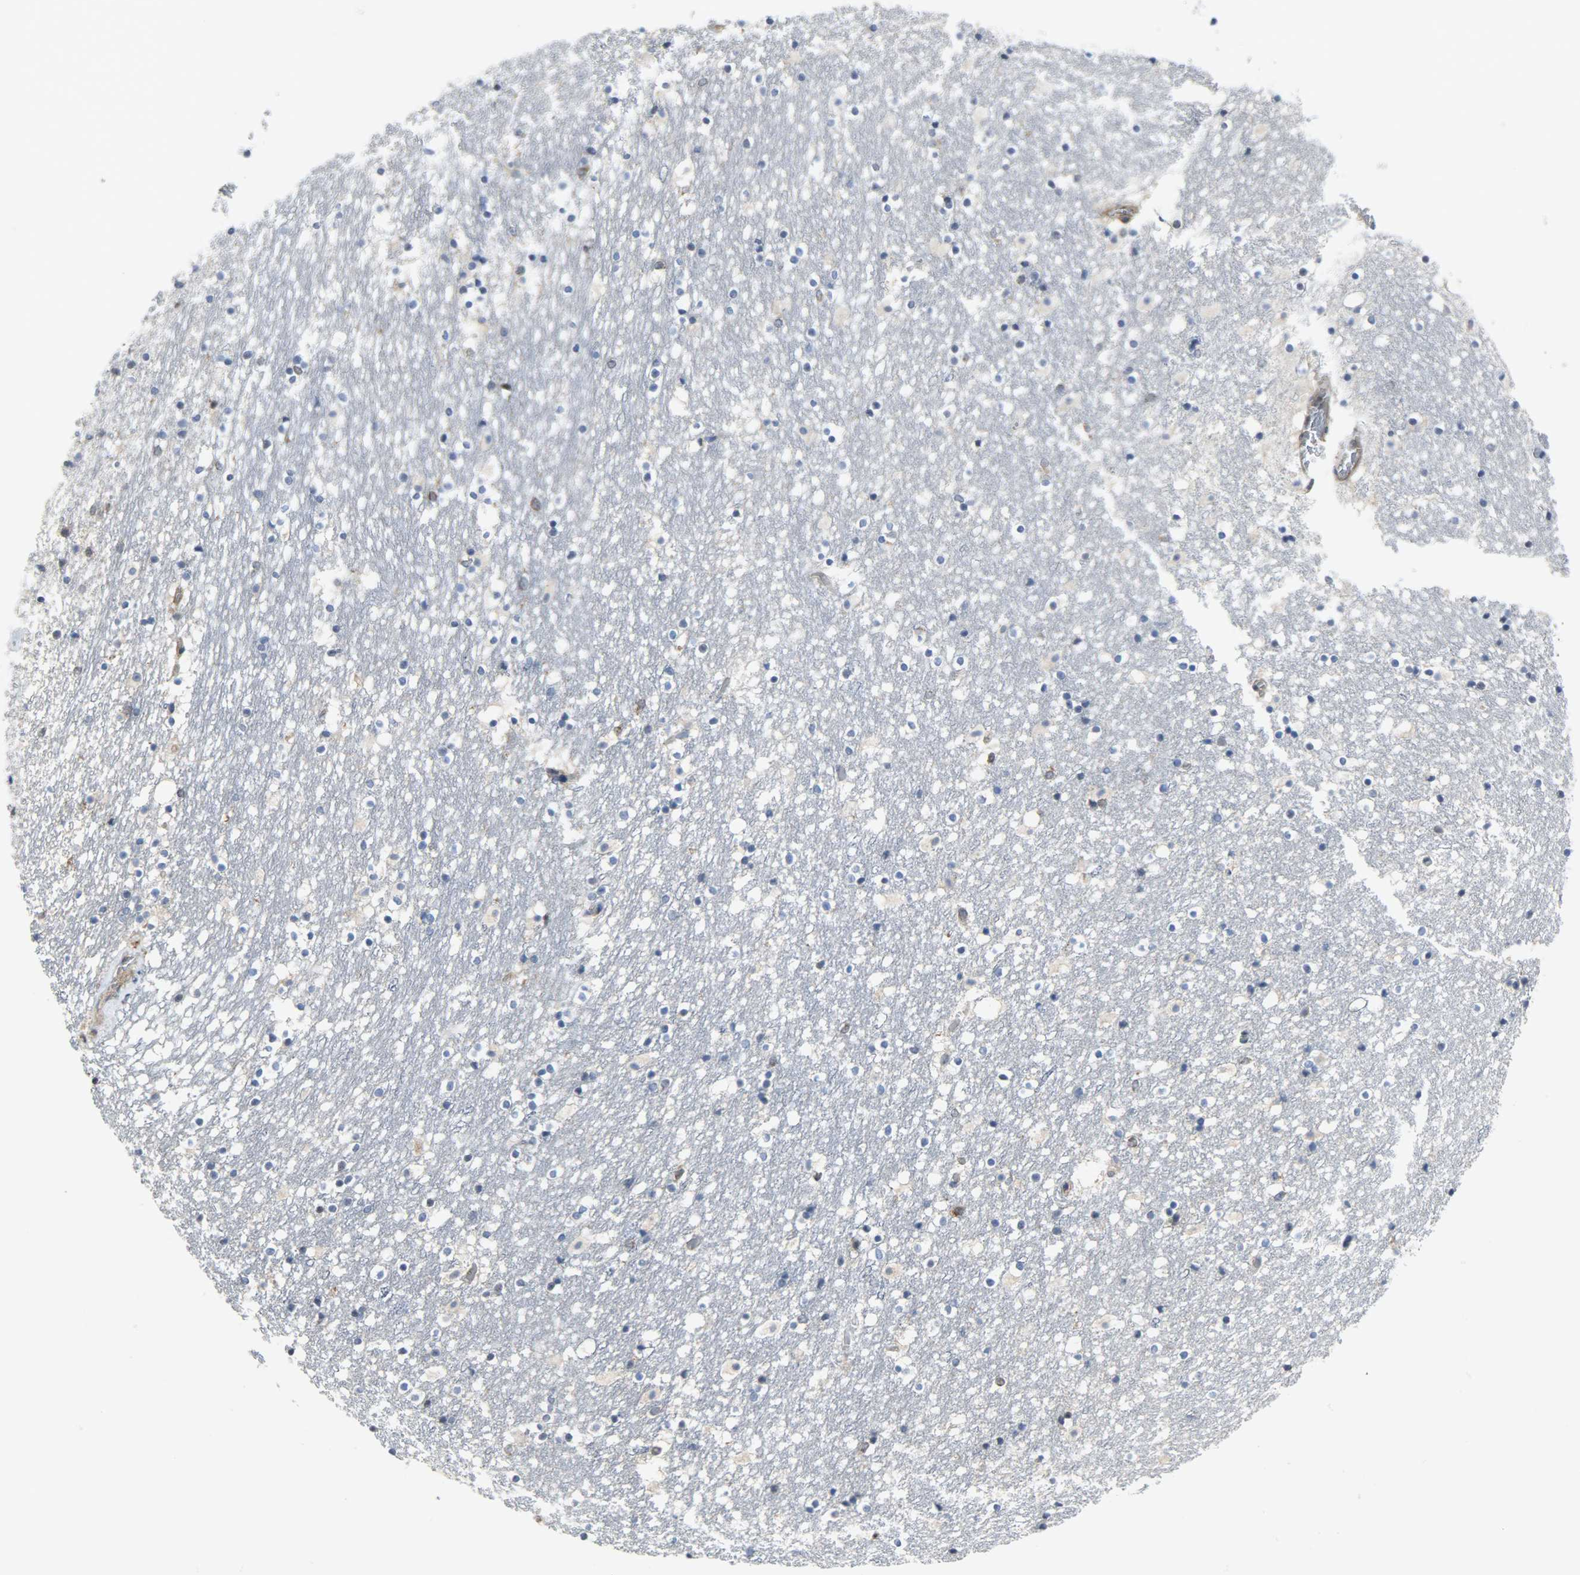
{"staining": {"intensity": "negative", "quantity": "none", "location": "none"}, "tissue": "caudate", "cell_type": "Glial cells", "image_type": "normal", "snomed": [{"axis": "morphology", "description": "Normal tissue, NOS"}, {"axis": "topography", "description": "Lateral ventricle wall"}], "caption": "Glial cells are negative for protein expression in benign human caudate. (DAB (3,3'-diaminobenzidine) immunohistochemistry with hematoxylin counter stain).", "gene": "TRIM21", "patient": {"sex": "male", "age": 45}}